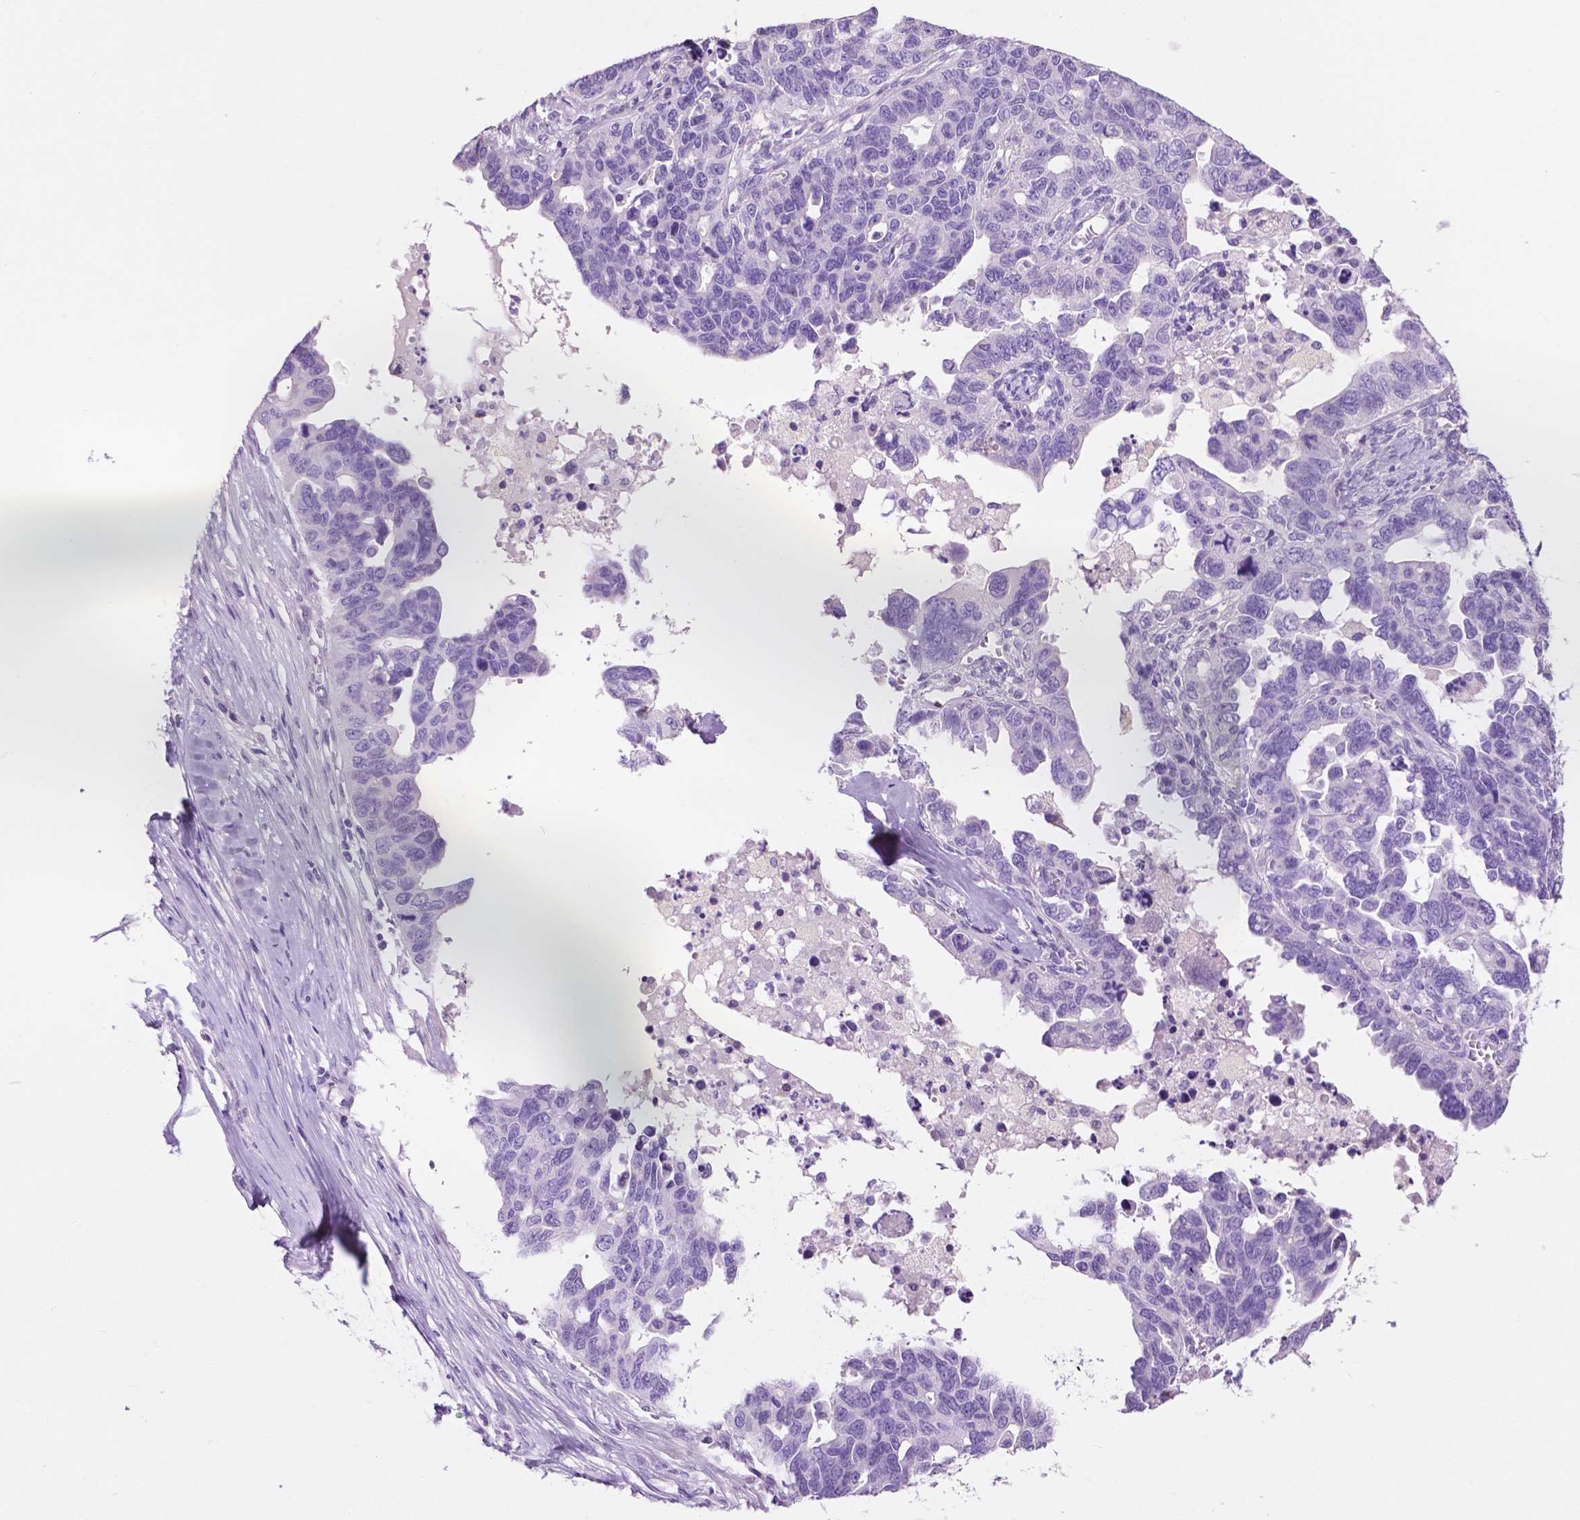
{"staining": {"intensity": "negative", "quantity": "none", "location": "none"}, "tissue": "ovarian cancer", "cell_type": "Tumor cells", "image_type": "cancer", "snomed": [{"axis": "morphology", "description": "Cystadenocarcinoma, serous, NOS"}, {"axis": "topography", "description": "Ovary"}], "caption": "There is no significant positivity in tumor cells of ovarian cancer (serous cystadenocarcinoma). Nuclei are stained in blue.", "gene": "CLDN17", "patient": {"sex": "female", "age": 69}}